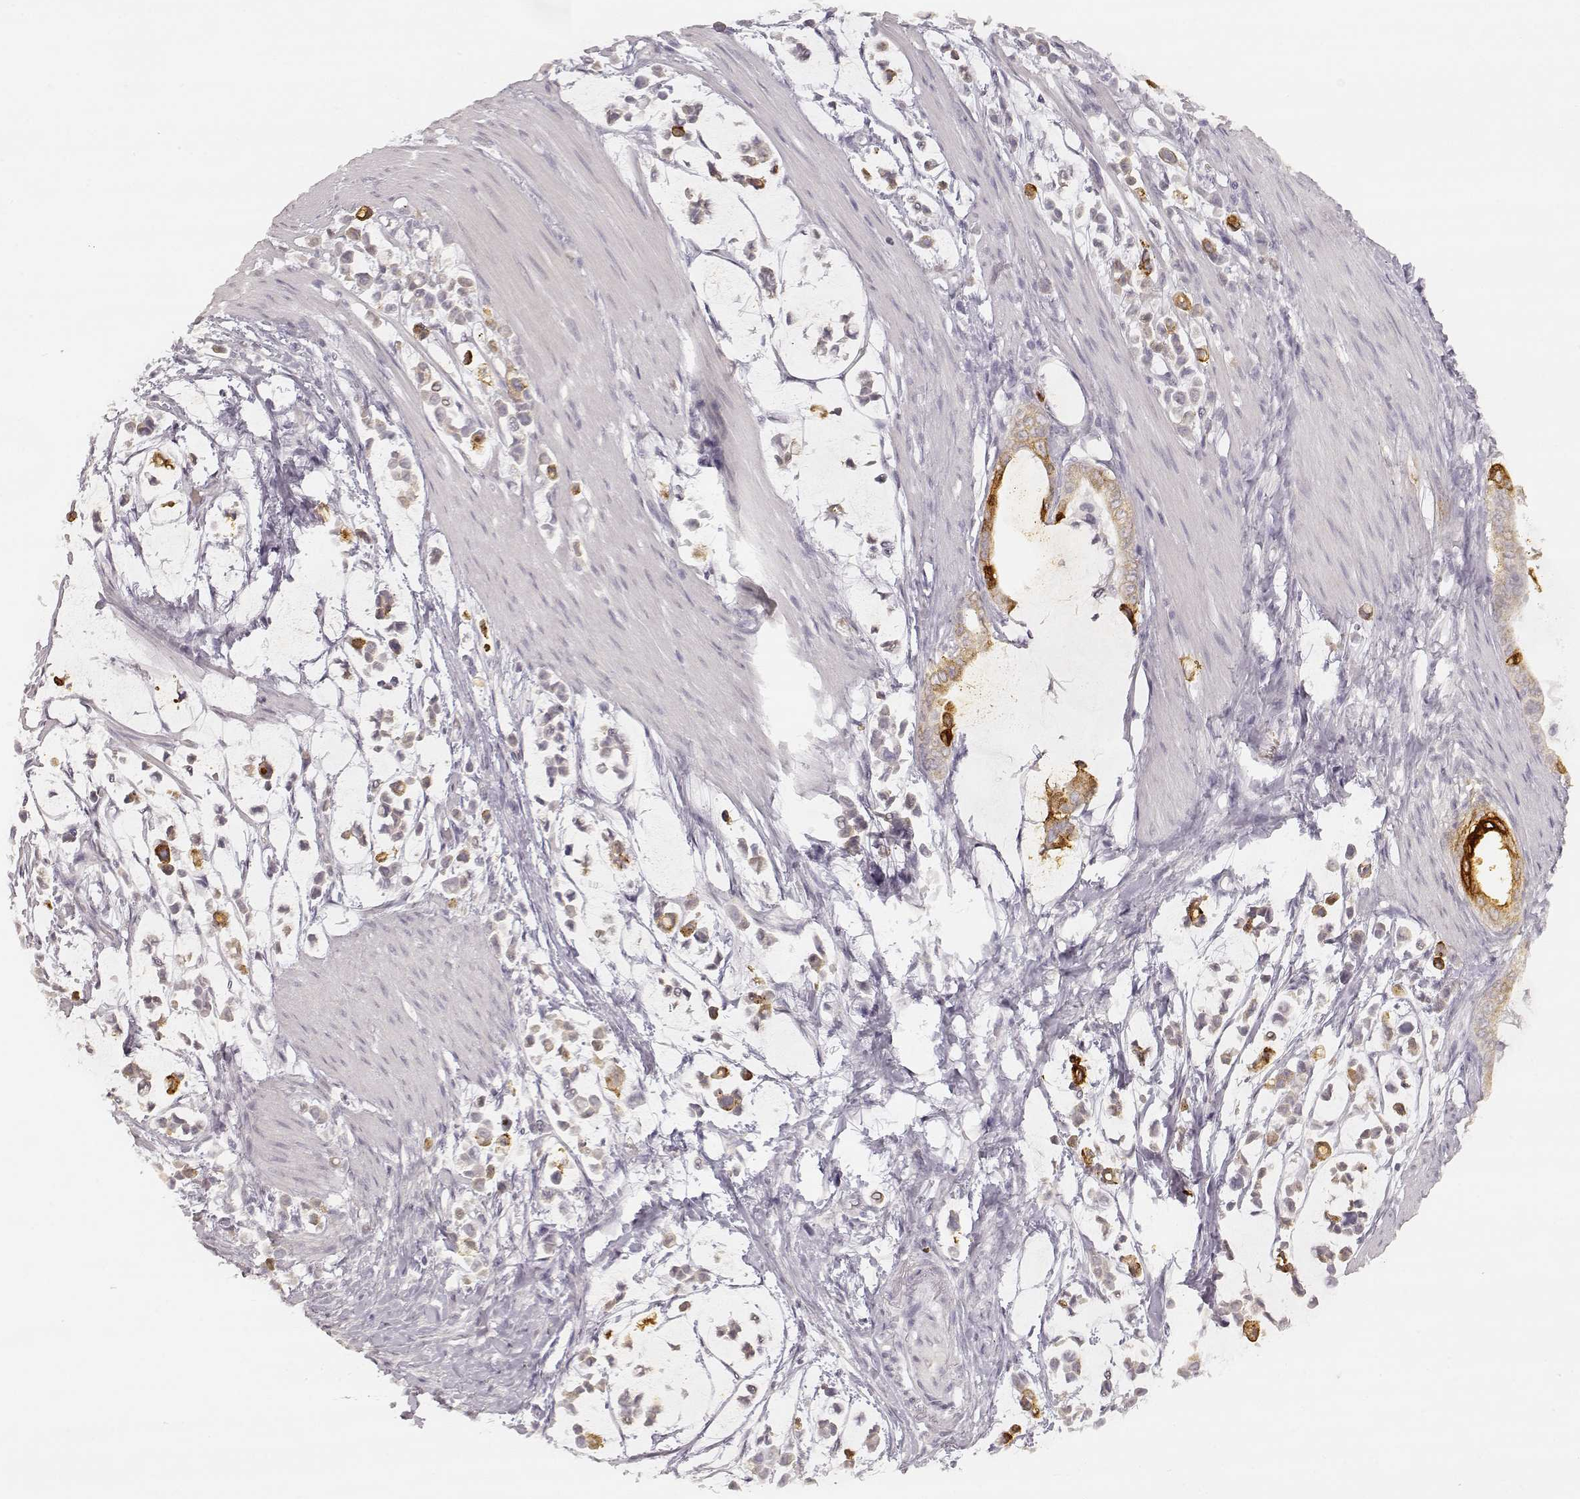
{"staining": {"intensity": "strong", "quantity": "<25%", "location": "cytoplasmic/membranous"}, "tissue": "stomach cancer", "cell_type": "Tumor cells", "image_type": "cancer", "snomed": [{"axis": "morphology", "description": "Adenocarcinoma, NOS"}, {"axis": "topography", "description": "Stomach"}], "caption": "Immunohistochemistry (IHC) of human stomach cancer (adenocarcinoma) reveals medium levels of strong cytoplasmic/membranous positivity in about <25% of tumor cells. Immunohistochemistry (IHC) stains the protein in brown and the nuclei are stained blue.", "gene": "LAMC2", "patient": {"sex": "male", "age": 82}}